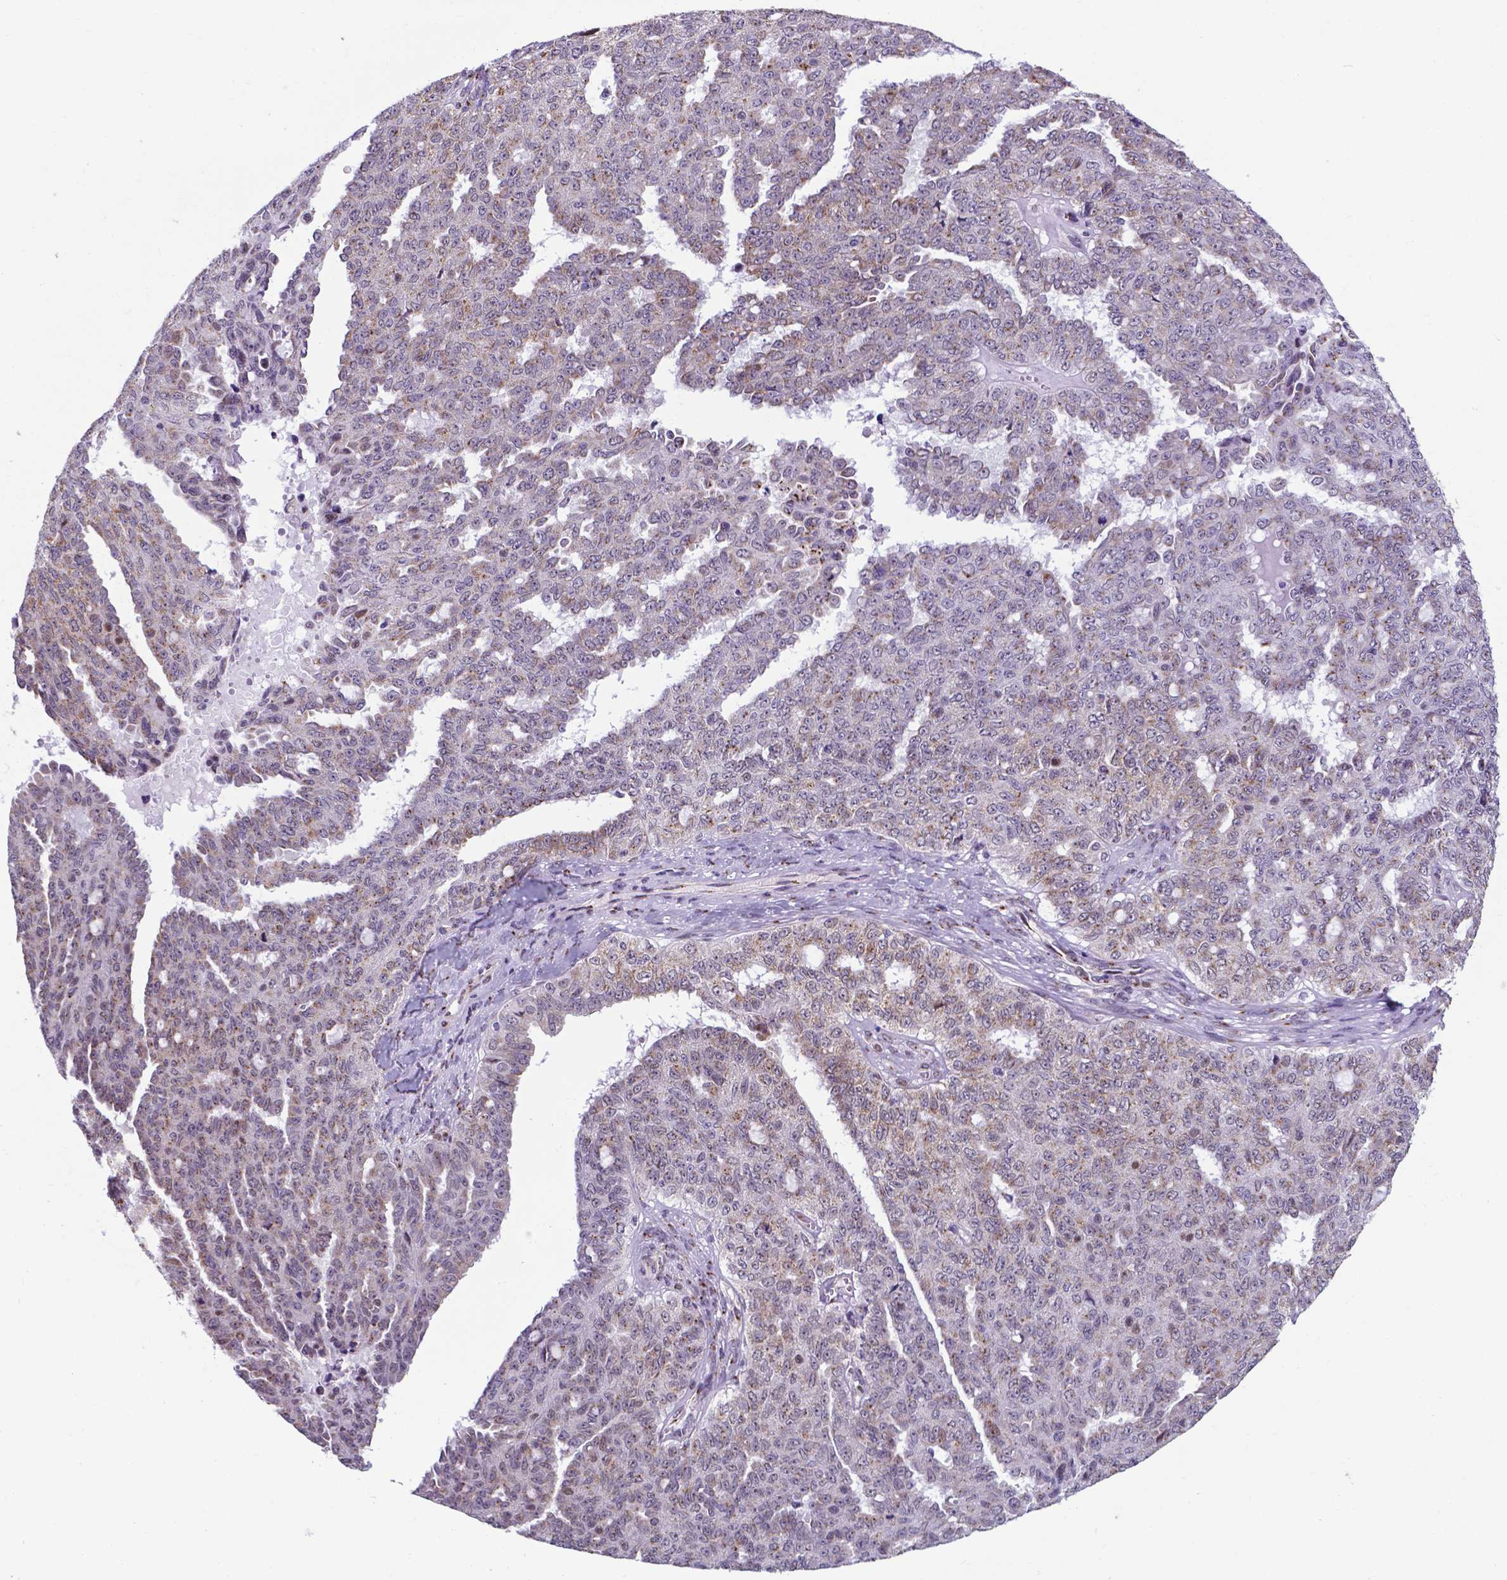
{"staining": {"intensity": "weak", "quantity": "25%-75%", "location": "cytoplasmic/membranous"}, "tissue": "ovarian cancer", "cell_type": "Tumor cells", "image_type": "cancer", "snomed": [{"axis": "morphology", "description": "Cystadenocarcinoma, serous, NOS"}, {"axis": "topography", "description": "Ovary"}], "caption": "Protein staining exhibits weak cytoplasmic/membranous staining in approximately 25%-75% of tumor cells in ovarian cancer (serous cystadenocarcinoma).", "gene": "MRPL10", "patient": {"sex": "female", "age": 71}}